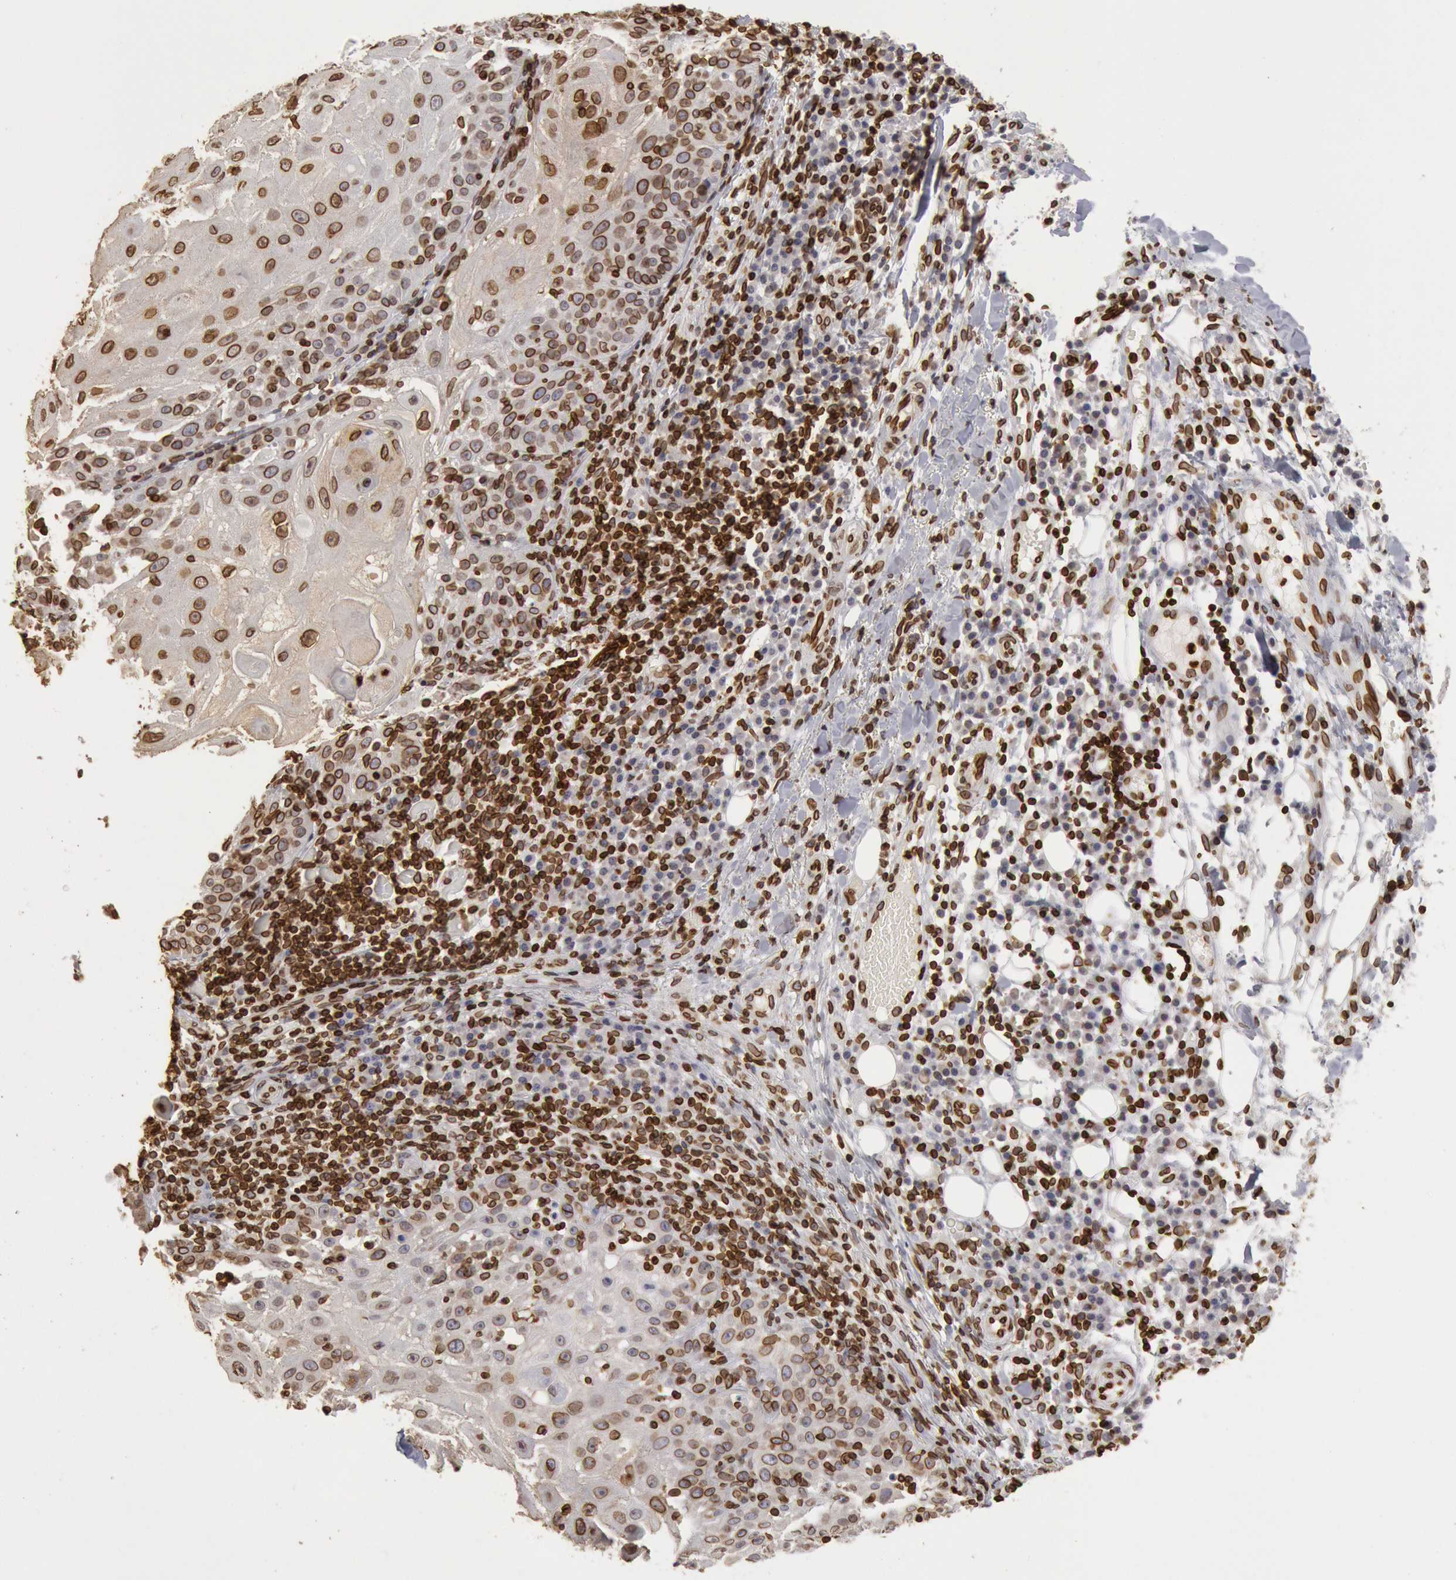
{"staining": {"intensity": "moderate", "quantity": ">75%", "location": "cytoplasmic/membranous,nuclear"}, "tissue": "skin cancer", "cell_type": "Tumor cells", "image_type": "cancer", "snomed": [{"axis": "morphology", "description": "Squamous cell carcinoma, NOS"}, {"axis": "topography", "description": "Skin"}], "caption": "This is a photomicrograph of immunohistochemistry (IHC) staining of skin cancer, which shows moderate expression in the cytoplasmic/membranous and nuclear of tumor cells.", "gene": "SUN2", "patient": {"sex": "female", "age": 89}}